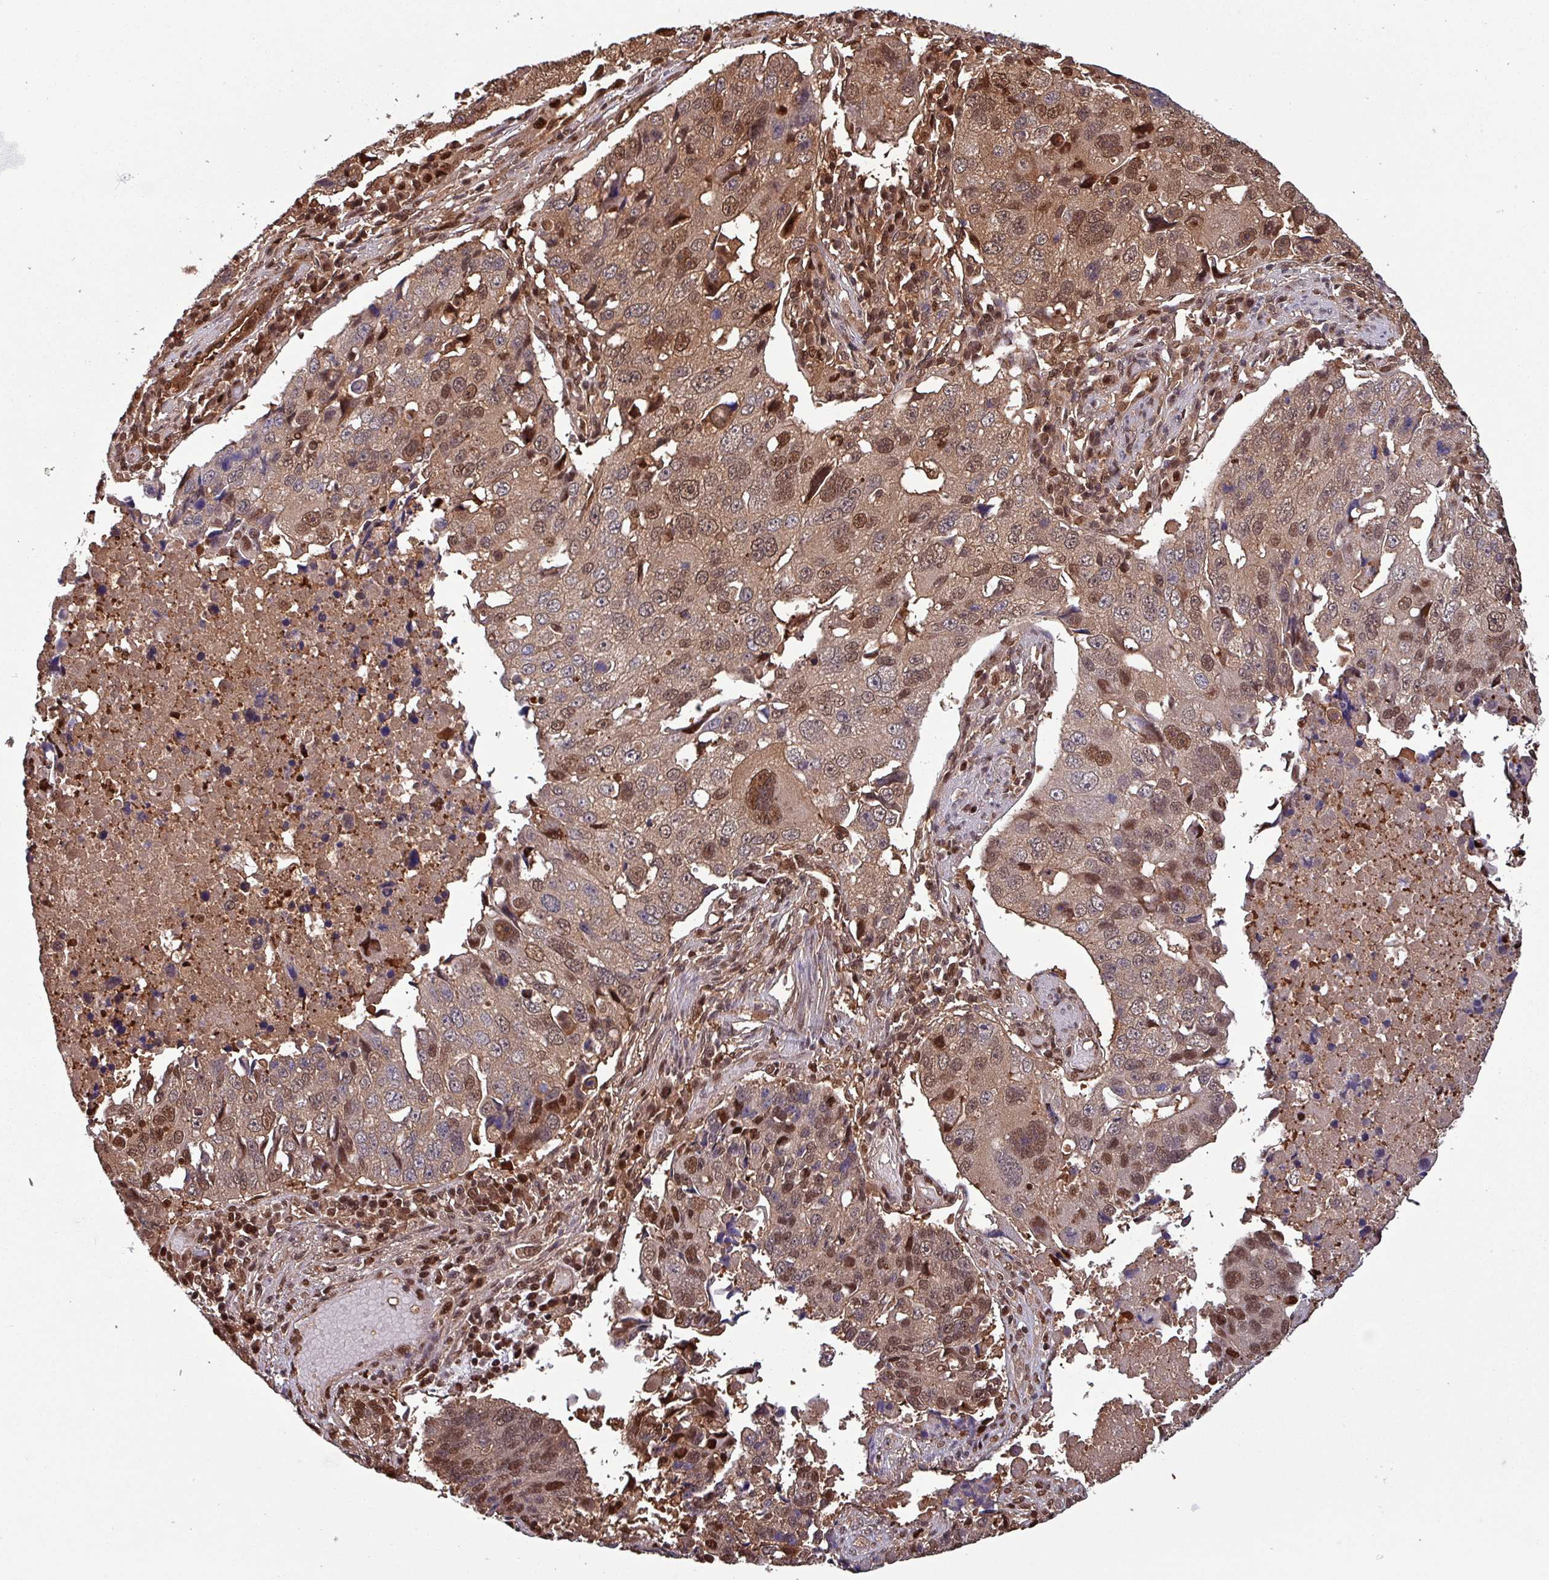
{"staining": {"intensity": "moderate", "quantity": ">75%", "location": "cytoplasmic/membranous,nuclear"}, "tissue": "lung cancer", "cell_type": "Tumor cells", "image_type": "cancer", "snomed": [{"axis": "morphology", "description": "Squamous cell carcinoma, NOS"}, {"axis": "topography", "description": "Lung"}], "caption": "Immunohistochemistry (IHC) (DAB (3,3'-diaminobenzidine)) staining of lung squamous cell carcinoma exhibits moderate cytoplasmic/membranous and nuclear protein positivity in approximately >75% of tumor cells.", "gene": "PSMB8", "patient": {"sex": "female", "age": 66}}